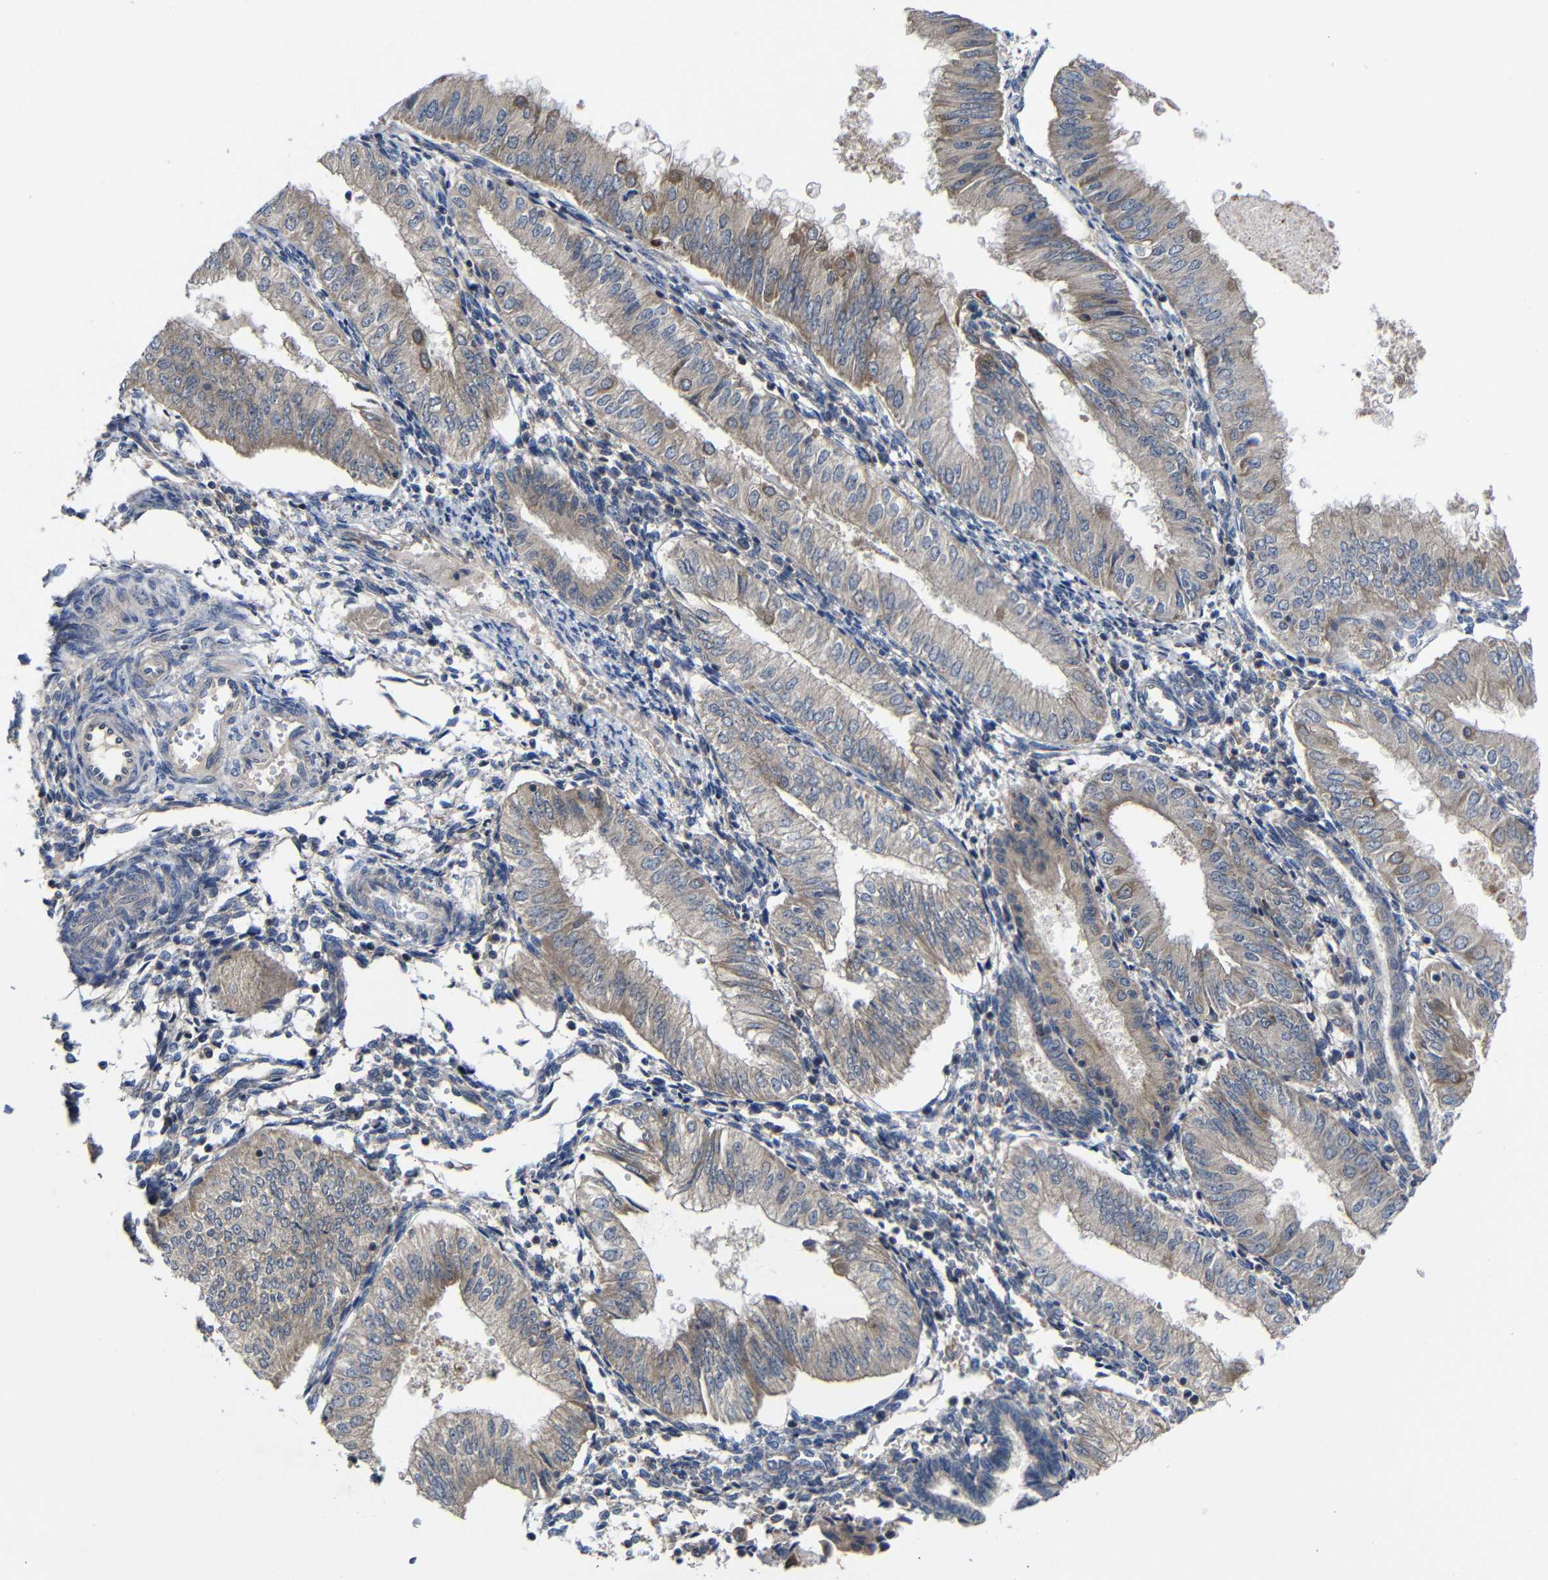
{"staining": {"intensity": "moderate", "quantity": ">75%", "location": "cytoplasmic/membranous"}, "tissue": "endometrial cancer", "cell_type": "Tumor cells", "image_type": "cancer", "snomed": [{"axis": "morphology", "description": "Adenocarcinoma, NOS"}, {"axis": "topography", "description": "Endometrium"}], "caption": "A brown stain labels moderate cytoplasmic/membranous expression of a protein in endometrial adenocarcinoma tumor cells.", "gene": "LPAR5", "patient": {"sex": "female", "age": 53}}